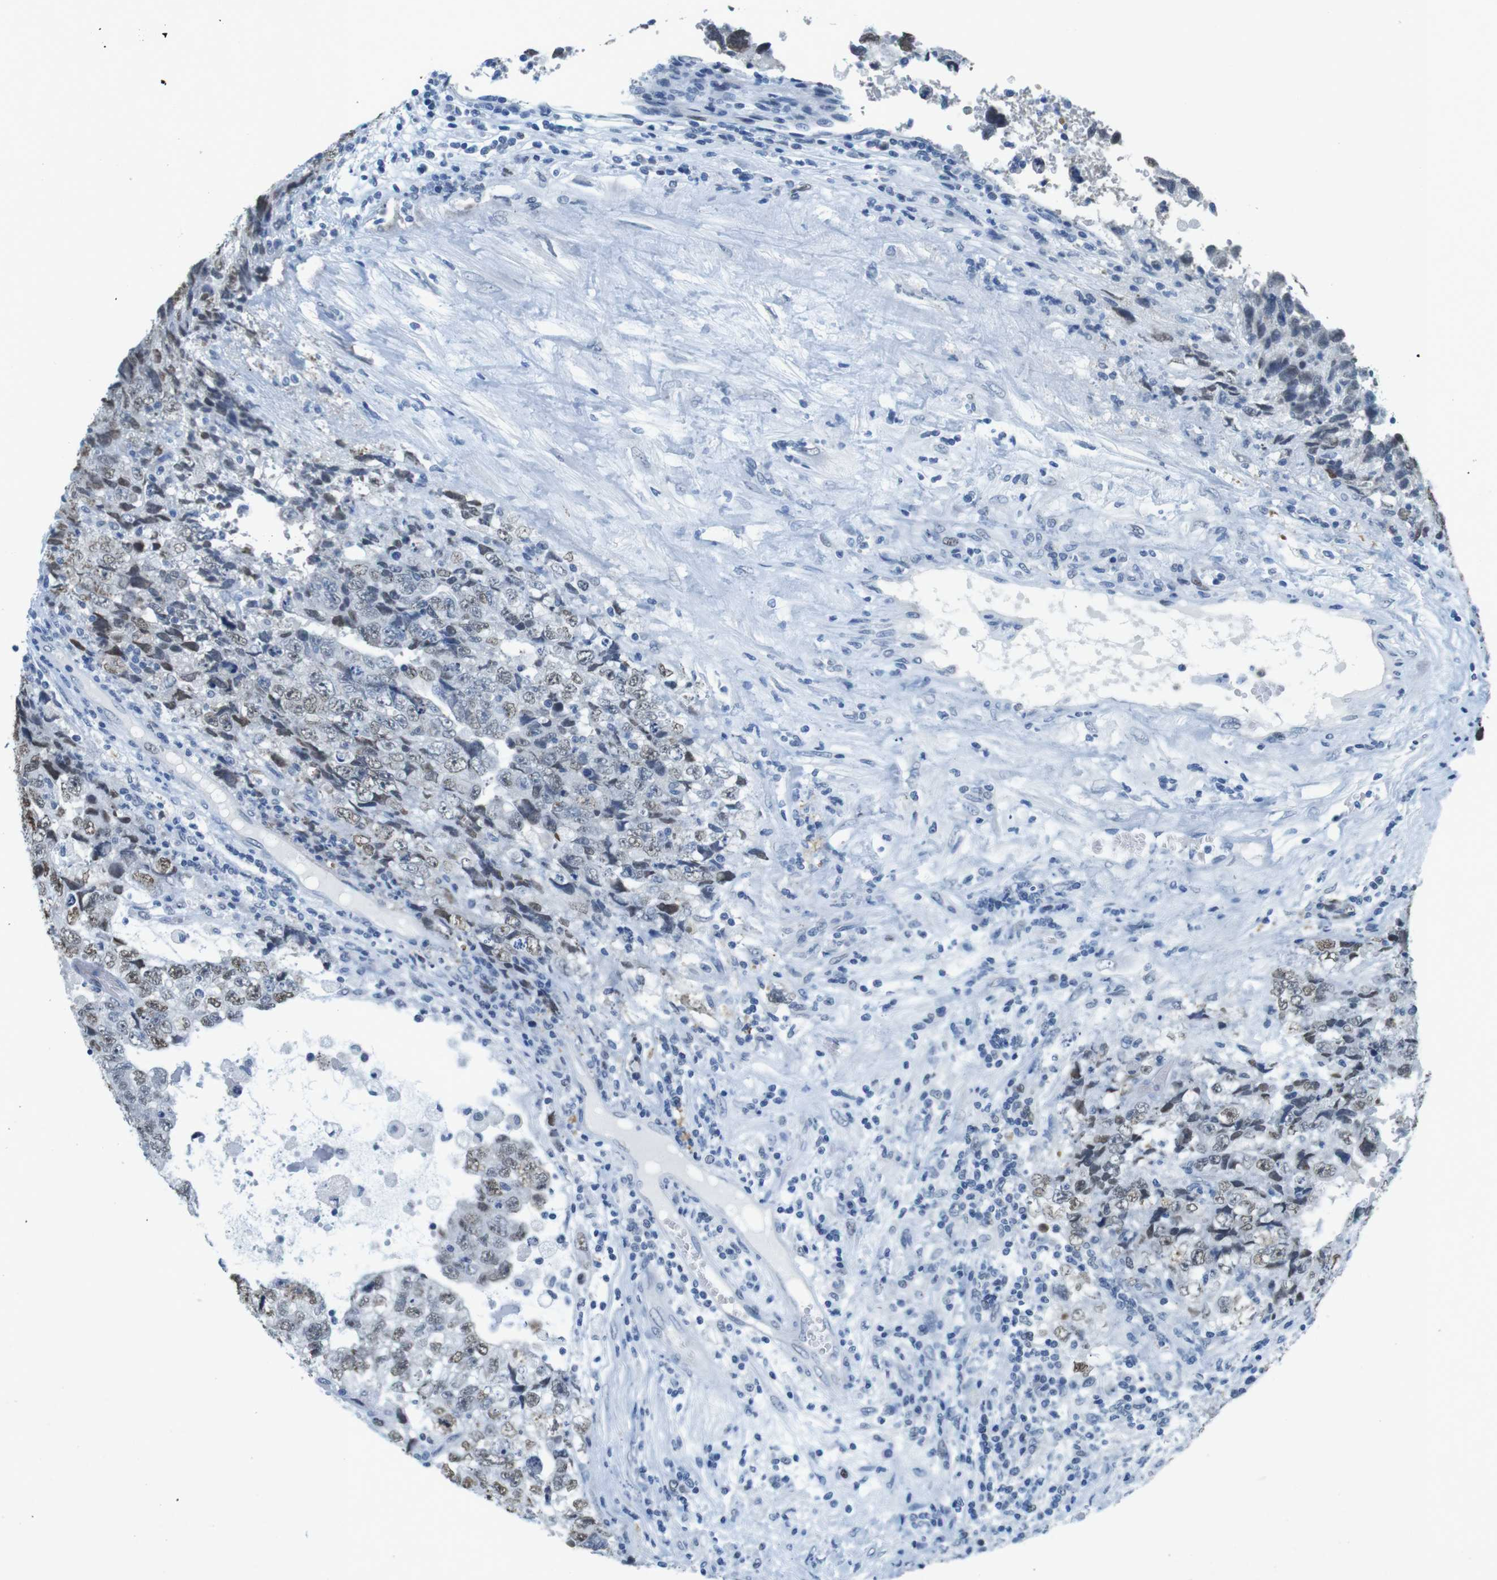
{"staining": {"intensity": "weak", "quantity": "25%-75%", "location": "nuclear"}, "tissue": "testis cancer", "cell_type": "Tumor cells", "image_type": "cancer", "snomed": [{"axis": "morphology", "description": "Carcinoma, Embryonal, NOS"}, {"axis": "topography", "description": "Testis"}], "caption": "Protein expression analysis of human testis cancer (embryonal carcinoma) reveals weak nuclear positivity in approximately 25%-75% of tumor cells. The staining was performed using DAB (3,3'-diaminobenzidine) to visualize the protein expression in brown, while the nuclei were stained in blue with hematoxylin (Magnification: 20x).", "gene": "CTAG1B", "patient": {"sex": "male", "age": 36}}